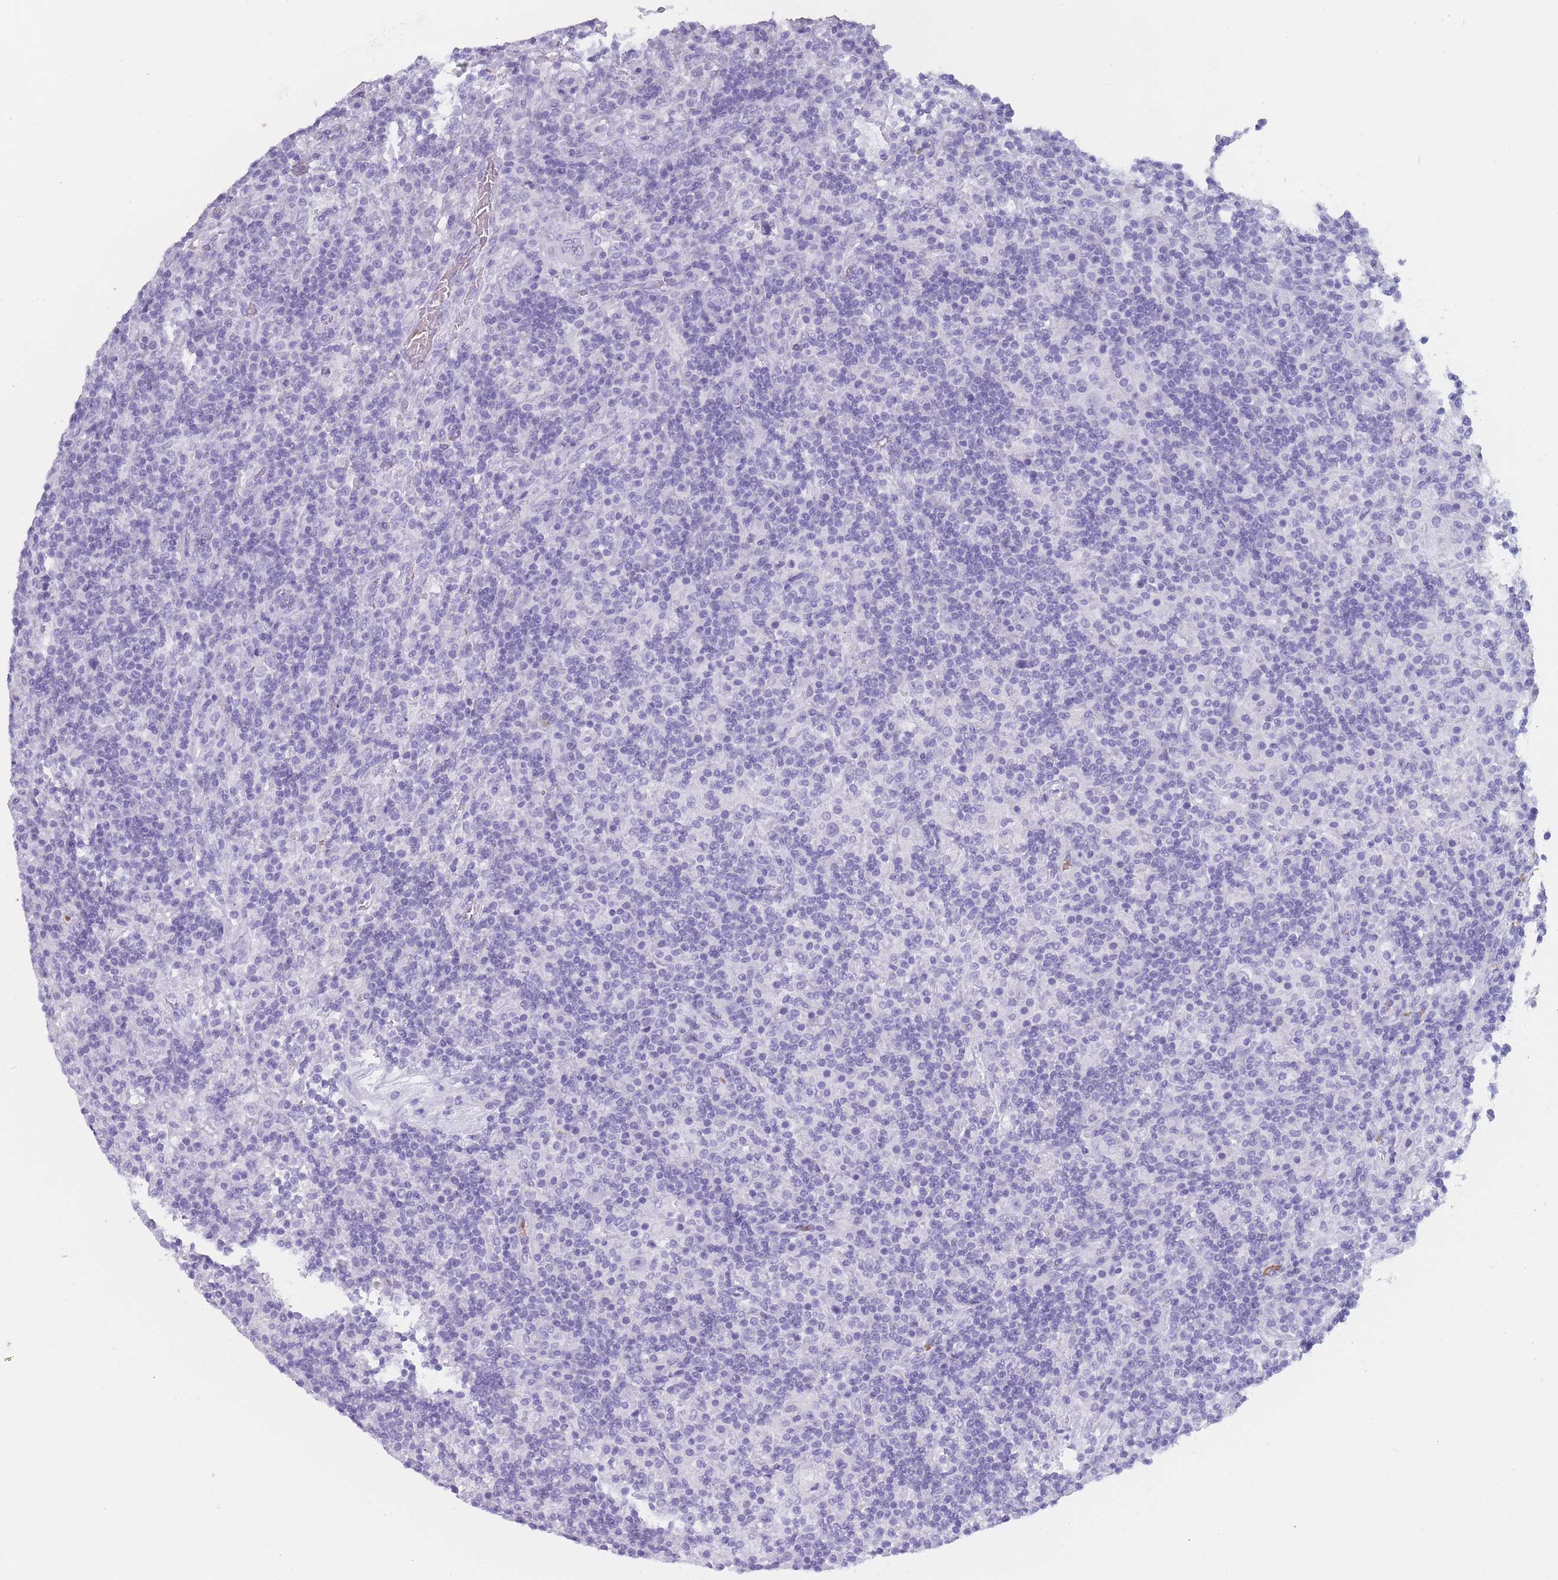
{"staining": {"intensity": "negative", "quantity": "none", "location": "none"}, "tissue": "lymphoma", "cell_type": "Tumor cells", "image_type": "cancer", "snomed": [{"axis": "morphology", "description": "Hodgkin's disease, NOS"}, {"axis": "topography", "description": "Lymph node"}], "caption": "There is no significant staining in tumor cells of lymphoma.", "gene": "OR5D16", "patient": {"sex": "male", "age": 70}}